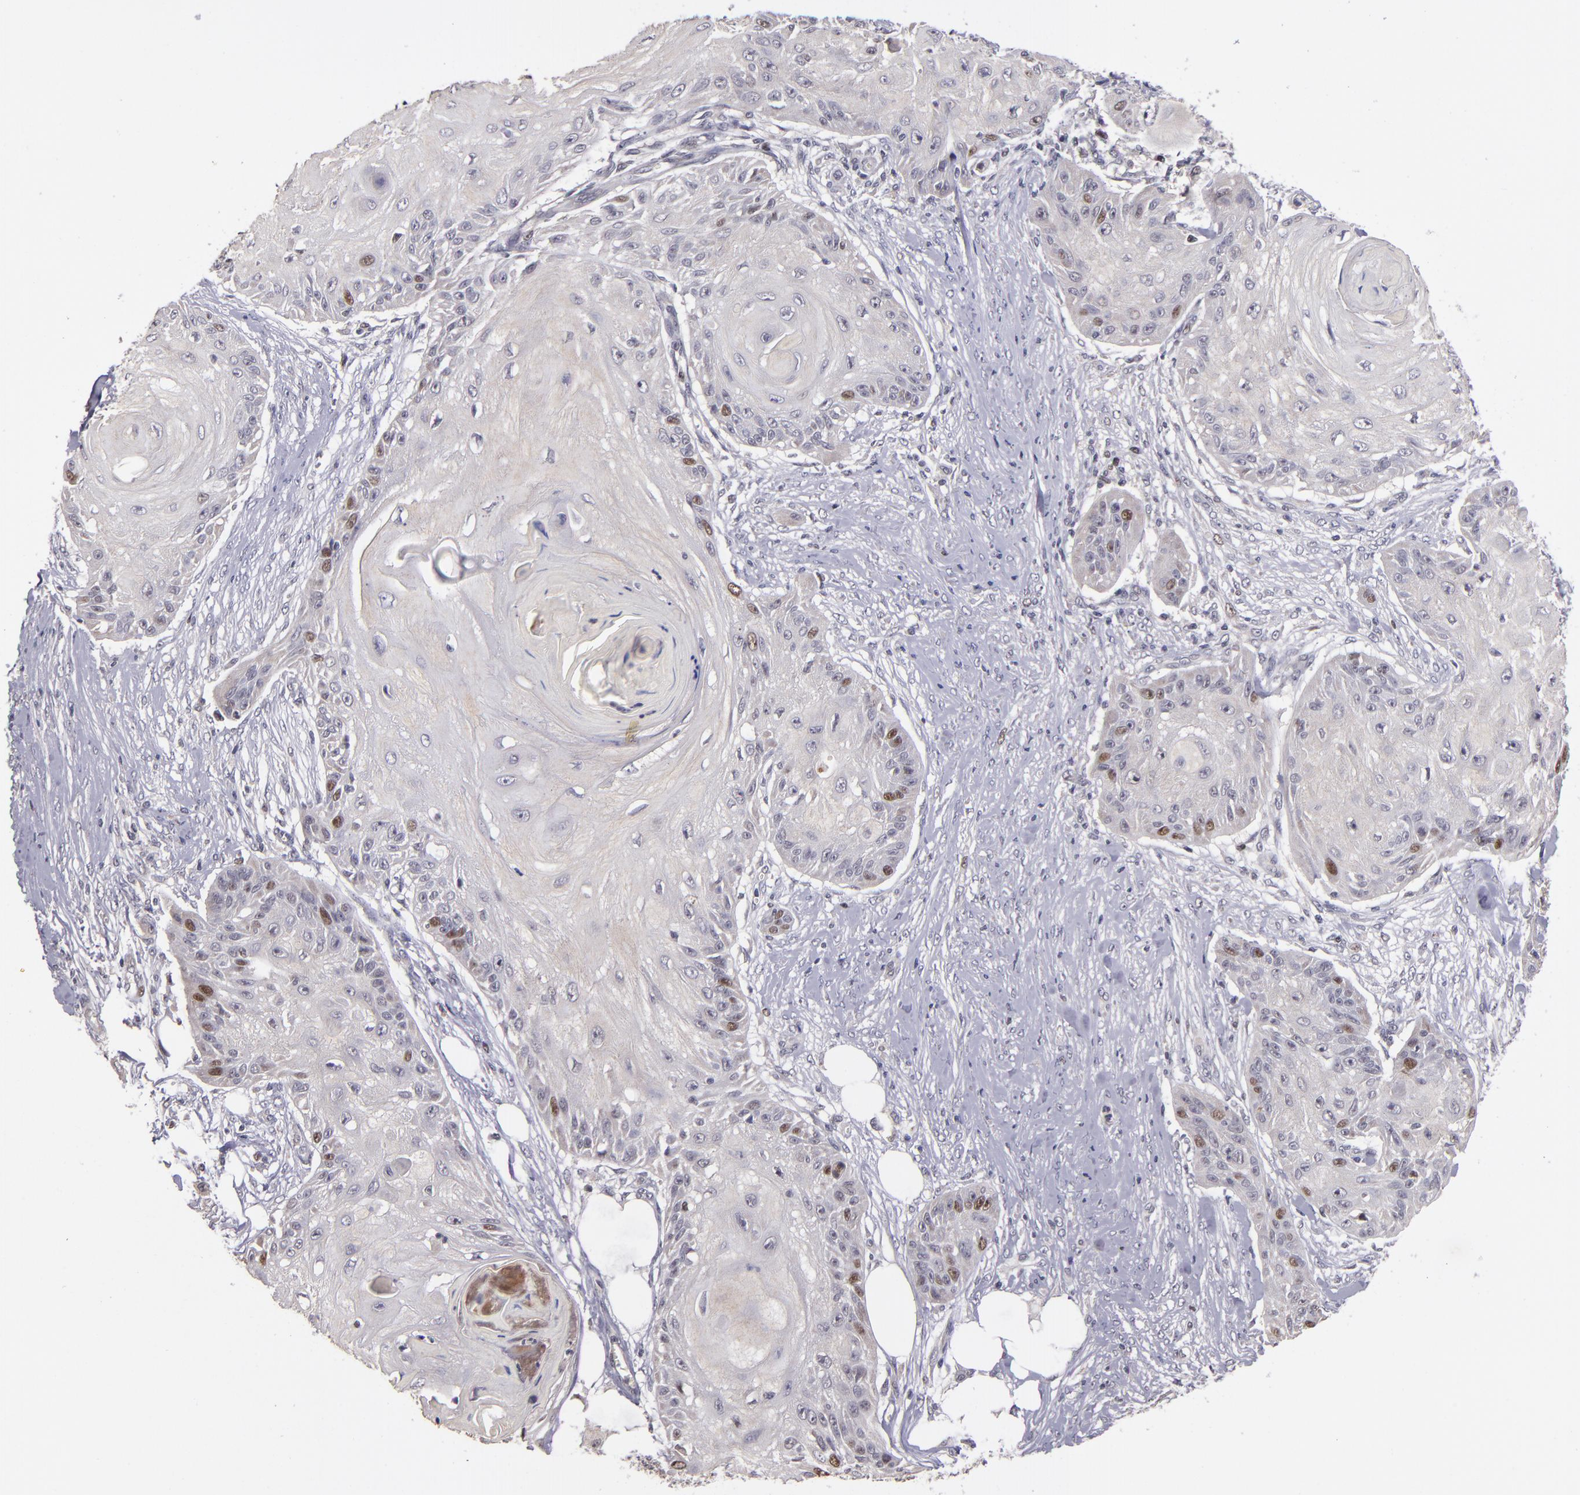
{"staining": {"intensity": "moderate", "quantity": "<25%", "location": "nuclear"}, "tissue": "skin cancer", "cell_type": "Tumor cells", "image_type": "cancer", "snomed": [{"axis": "morphology", "description": "Squamous cell carcinoma, NOS"}, {"axis": "topography", "description": "Skin"}], "caption": "Skin squamous cell carcinoma was stained to show a protein in brown. There is low levels of moderate nuclear staining in approximately <25% of tumor cells.", "gene": "CDC7", "patient": {"sex": "female", "age": 88}}